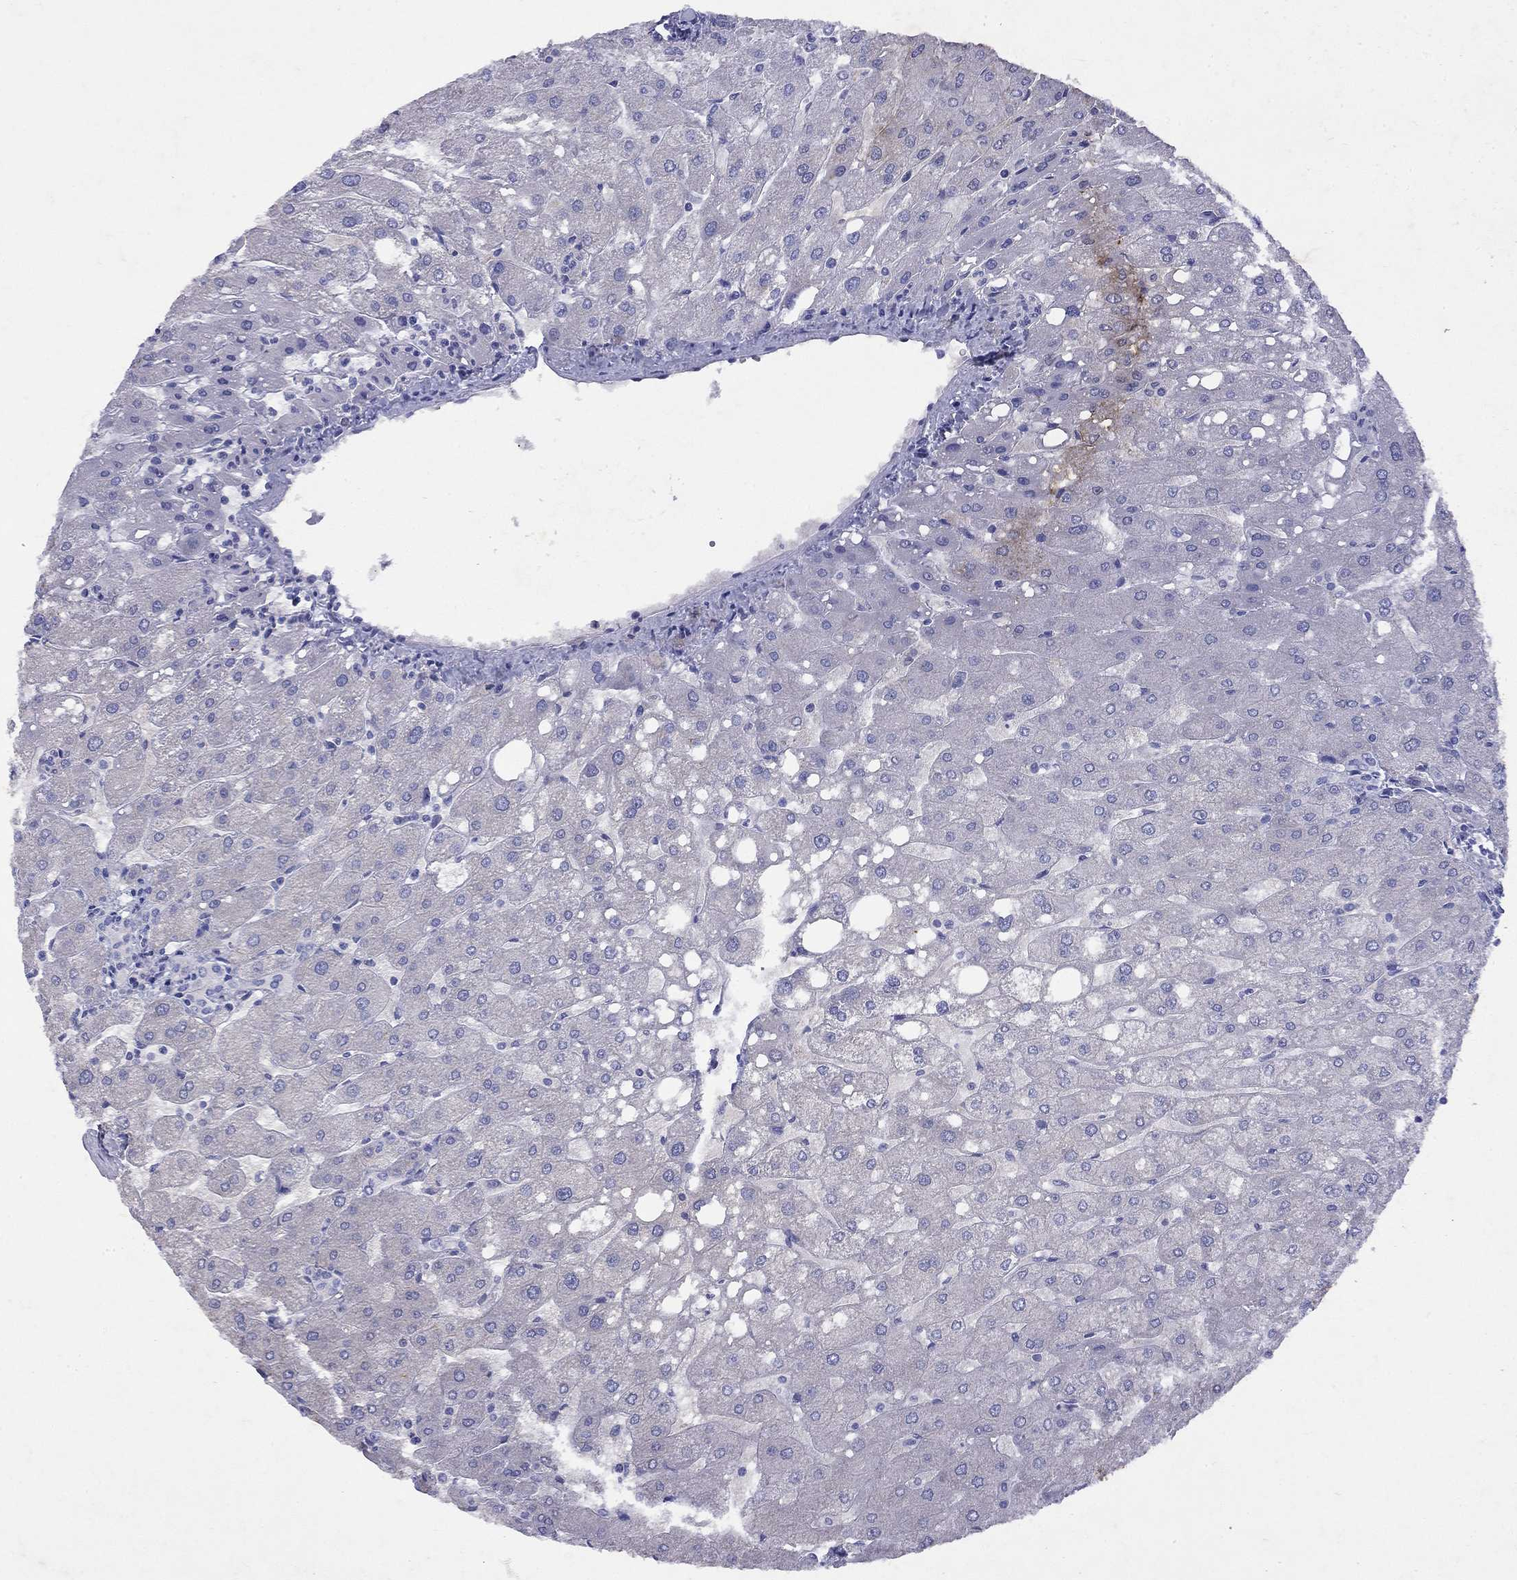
{"staining": {"intensity": "negative", "quantity": "none", "location": "none"}, "tissue": "liver", "cell_type": "Cholangiocytes", "image_type": "normal", "snomed": [{"axis": "morphology", "description": "Normal tissue, NOS"}, {"axis": "topography", "description": "Liver"}], "caption": "This photomicrograph is of unremarkable liver stained with immunohistochemistry (IHC) to label a protein in brown with the nuclei are counter-stained blue. There is no expression in cholangiocytes. Brightfield microscopy of IHC stained with DAB (brown) and hematoxylin (blue), captured at high magnification.", "gene": "GNAT3", "patient": {"sex": "male", "age": 67}}